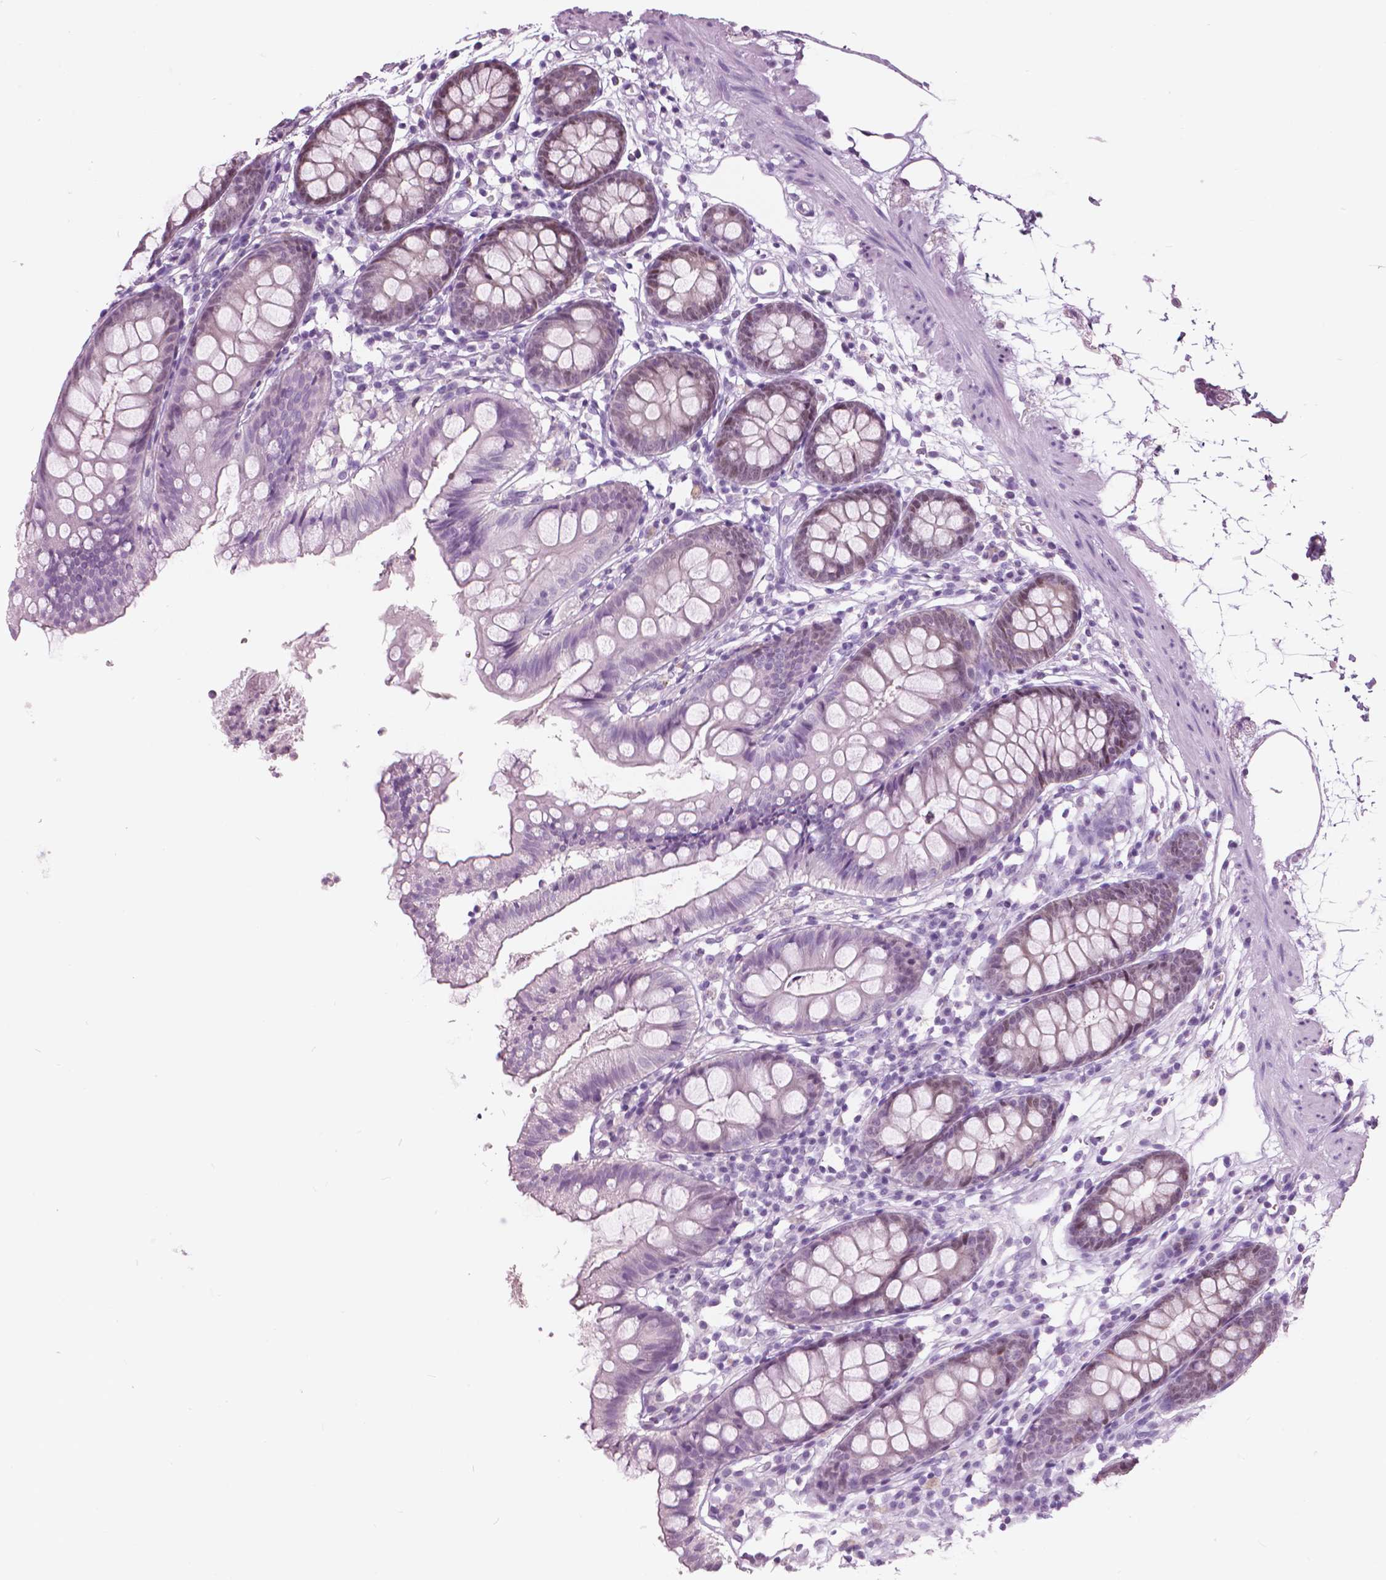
{"staining": {"intensity": "negative", "quantity": "none", "location": "none"}, "tissue": "colon", "cell_type": "Endothelial cells", "image_type": "normal", "snomed": [{"axis": "morphology", "description": "Normal tissue, NOS"}, {"axis": "topography", "description": "Colon"}], "caption": "A high-resolution histopathology image shows IHC staining of unremarkable colon, which reveals no significant positivity in endothelial cells. The staining was performed using DAB to visualize the protein expression in brown, while the nuclei were stained in blue with hematoxylin (Magnification: 20x).", "gene": "SFTPD", "patient": {"sex": "female", "age": 84}}